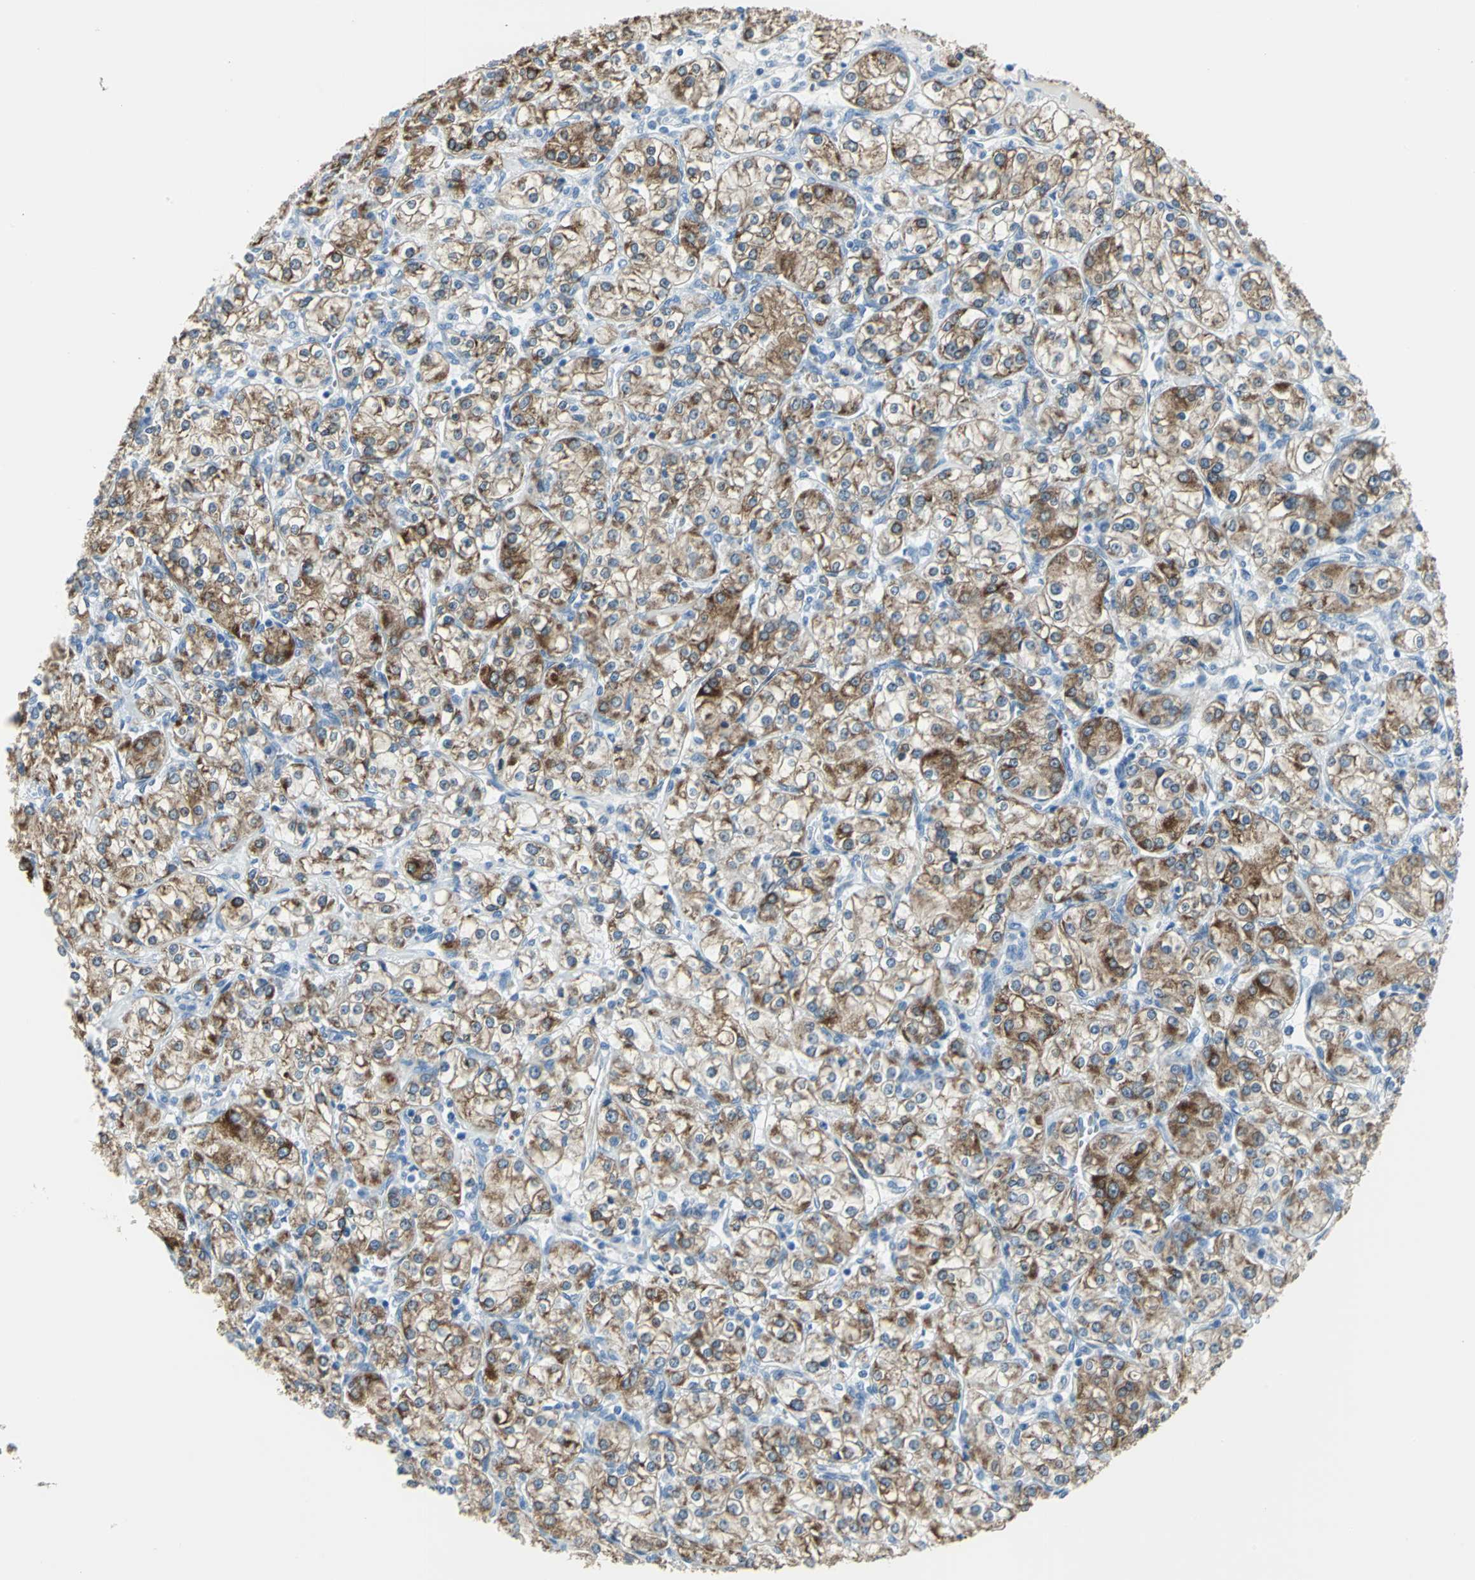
{"staining": {"intensity": "strong", "quantity": ">75%", "location": "cytoplasmic/membranous"}, "tissue": "renal cancer", "cell_type": "Tumor cells", "image_type": "cancer", "snomed": [{"axis": "morphology", "description": "Adenocarcinoma, NOS"}, {"axis": "topography", "description": "Kidney"}], "caption": "Protein expression analysis of human renal cancer reveals strong cytoplasmic/membranous expression in approximately >75% of tumor cells.", "gene": "CYB5A", "patient": {"sex": "male", "age": 77}}